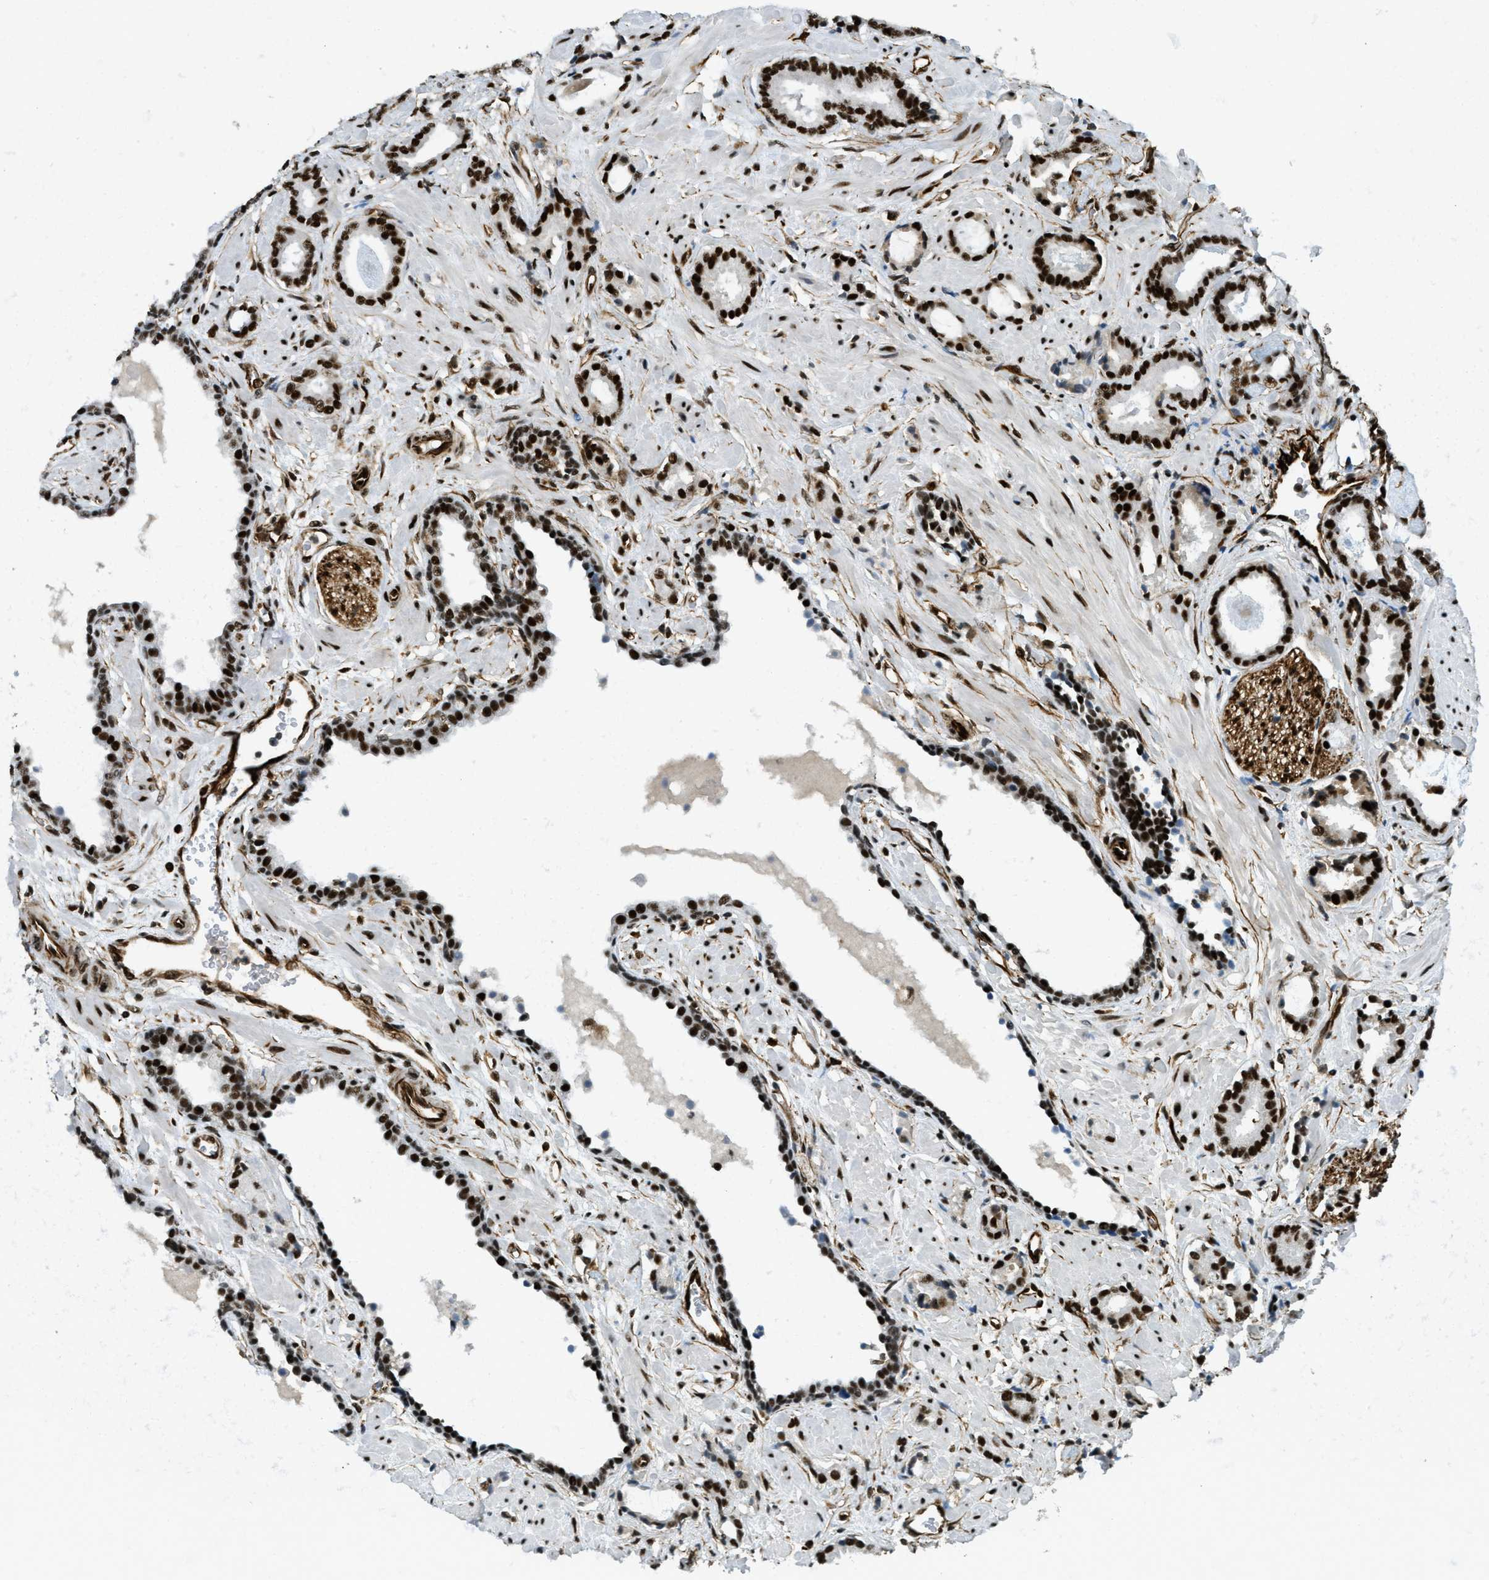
{"staining": {"intensity": "strong", "quantity": ">75%", "location": "nuclear"}, "tissue": "prostate cancer", "cell_type": "Tumor cells", "image_type": "cancer", "snomed": [{"axis": "morphology", "description": "Adenocarcinoma, Low grade"}, {"axis": "topography", "description": "Prostate"}], "caption": "Immunohistochemistry (DAB) staining of prostate cancer reveals strong nuclear protein expression in about >75% of tumor cells. (DAB = brown stain, brightfield microscopy at high magnification).", "gene": "ZFR", "patient": {"sex": "male", "age": 53}}